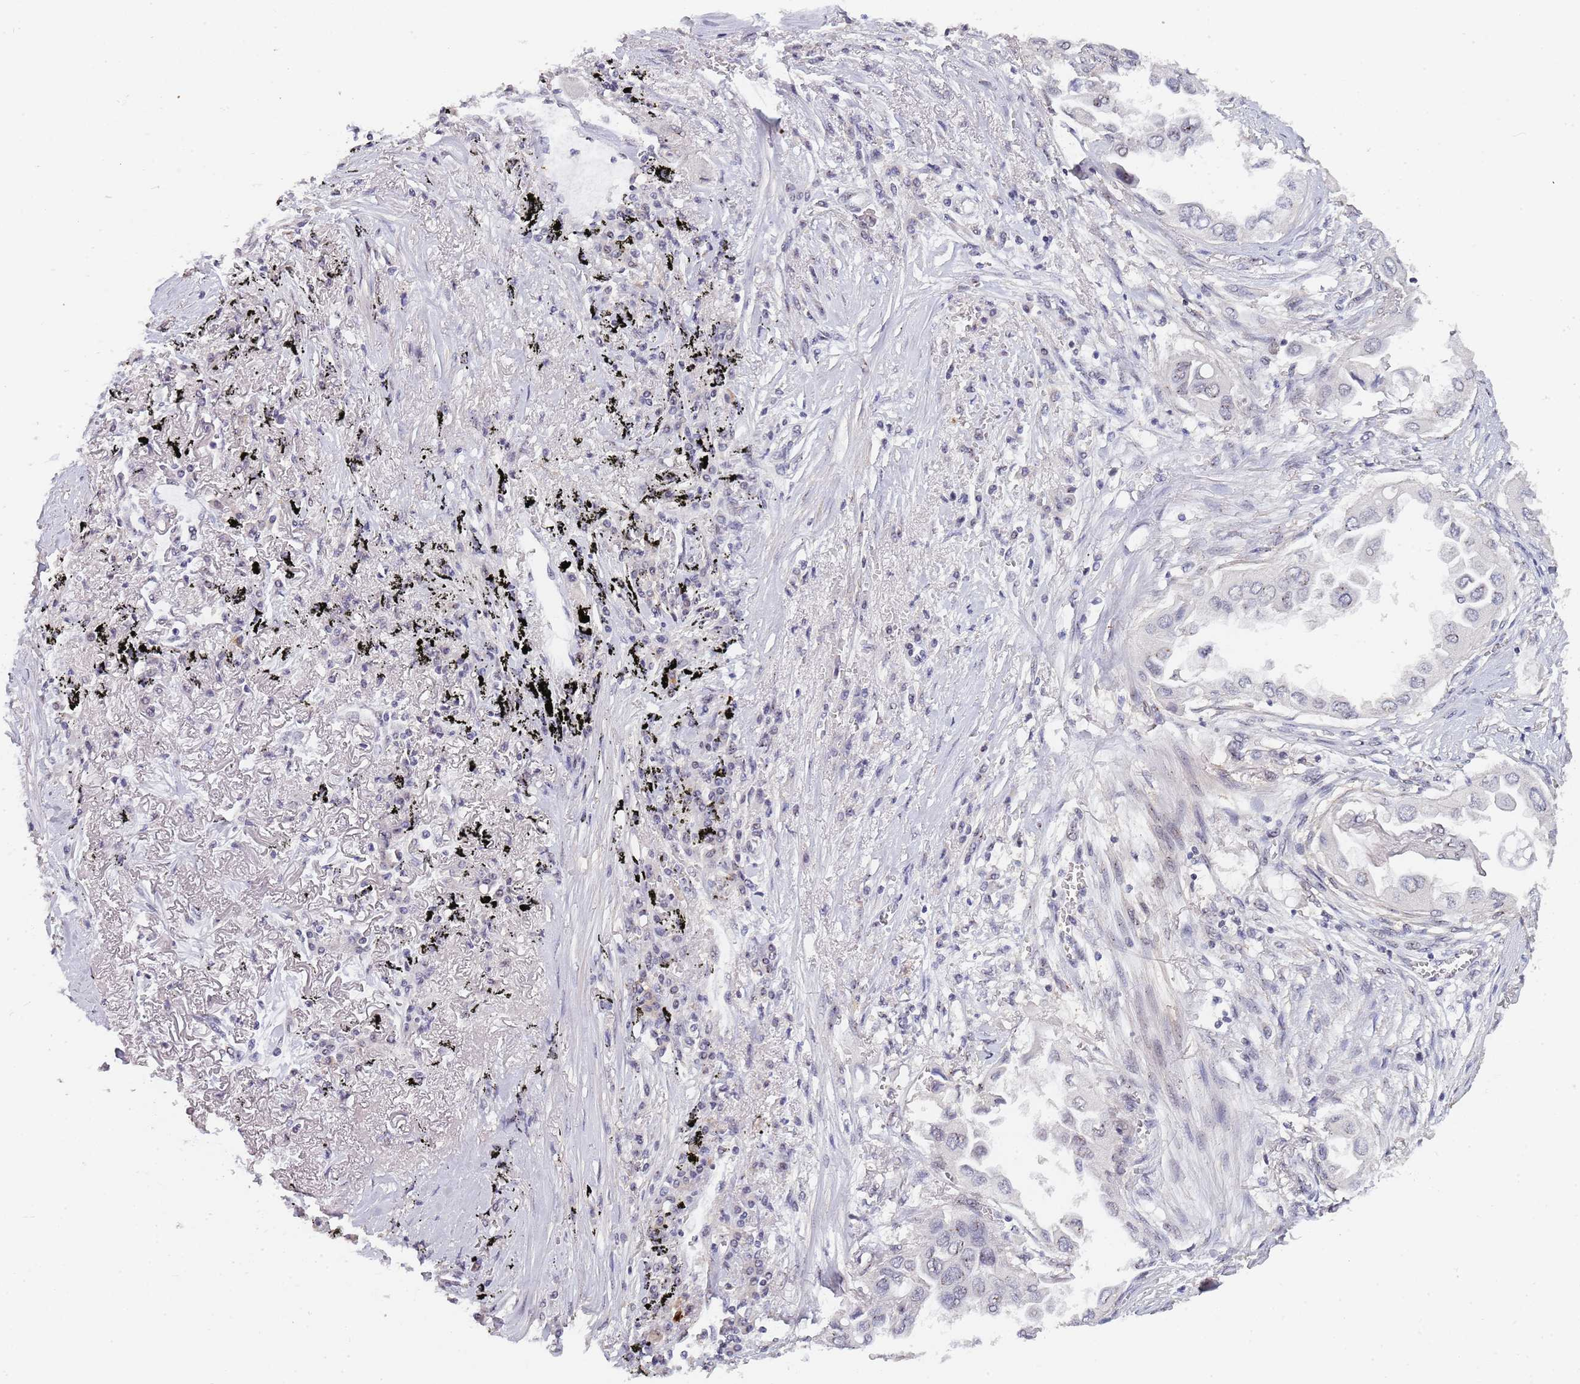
{"staining": {"intensity": "negative", "quantity": "none", "location": "none"}, "tissue": "lung cancer", "cell_type": "Tumor cells", "image_type": "cancer", "snomed": [{"axis": "morphology", "description": "Adenocarcinoma, NOS"}, {"axis": "topography", "description": "Lung"}], "caption": "This is a photomicrograph of immunohistochemistry (IHC) staining of lung cancer (adenocarcinoma), which shows no expression in tumor cells.", "gene": "CIZ1", "patient": {"sex": "female", "age": 76}}